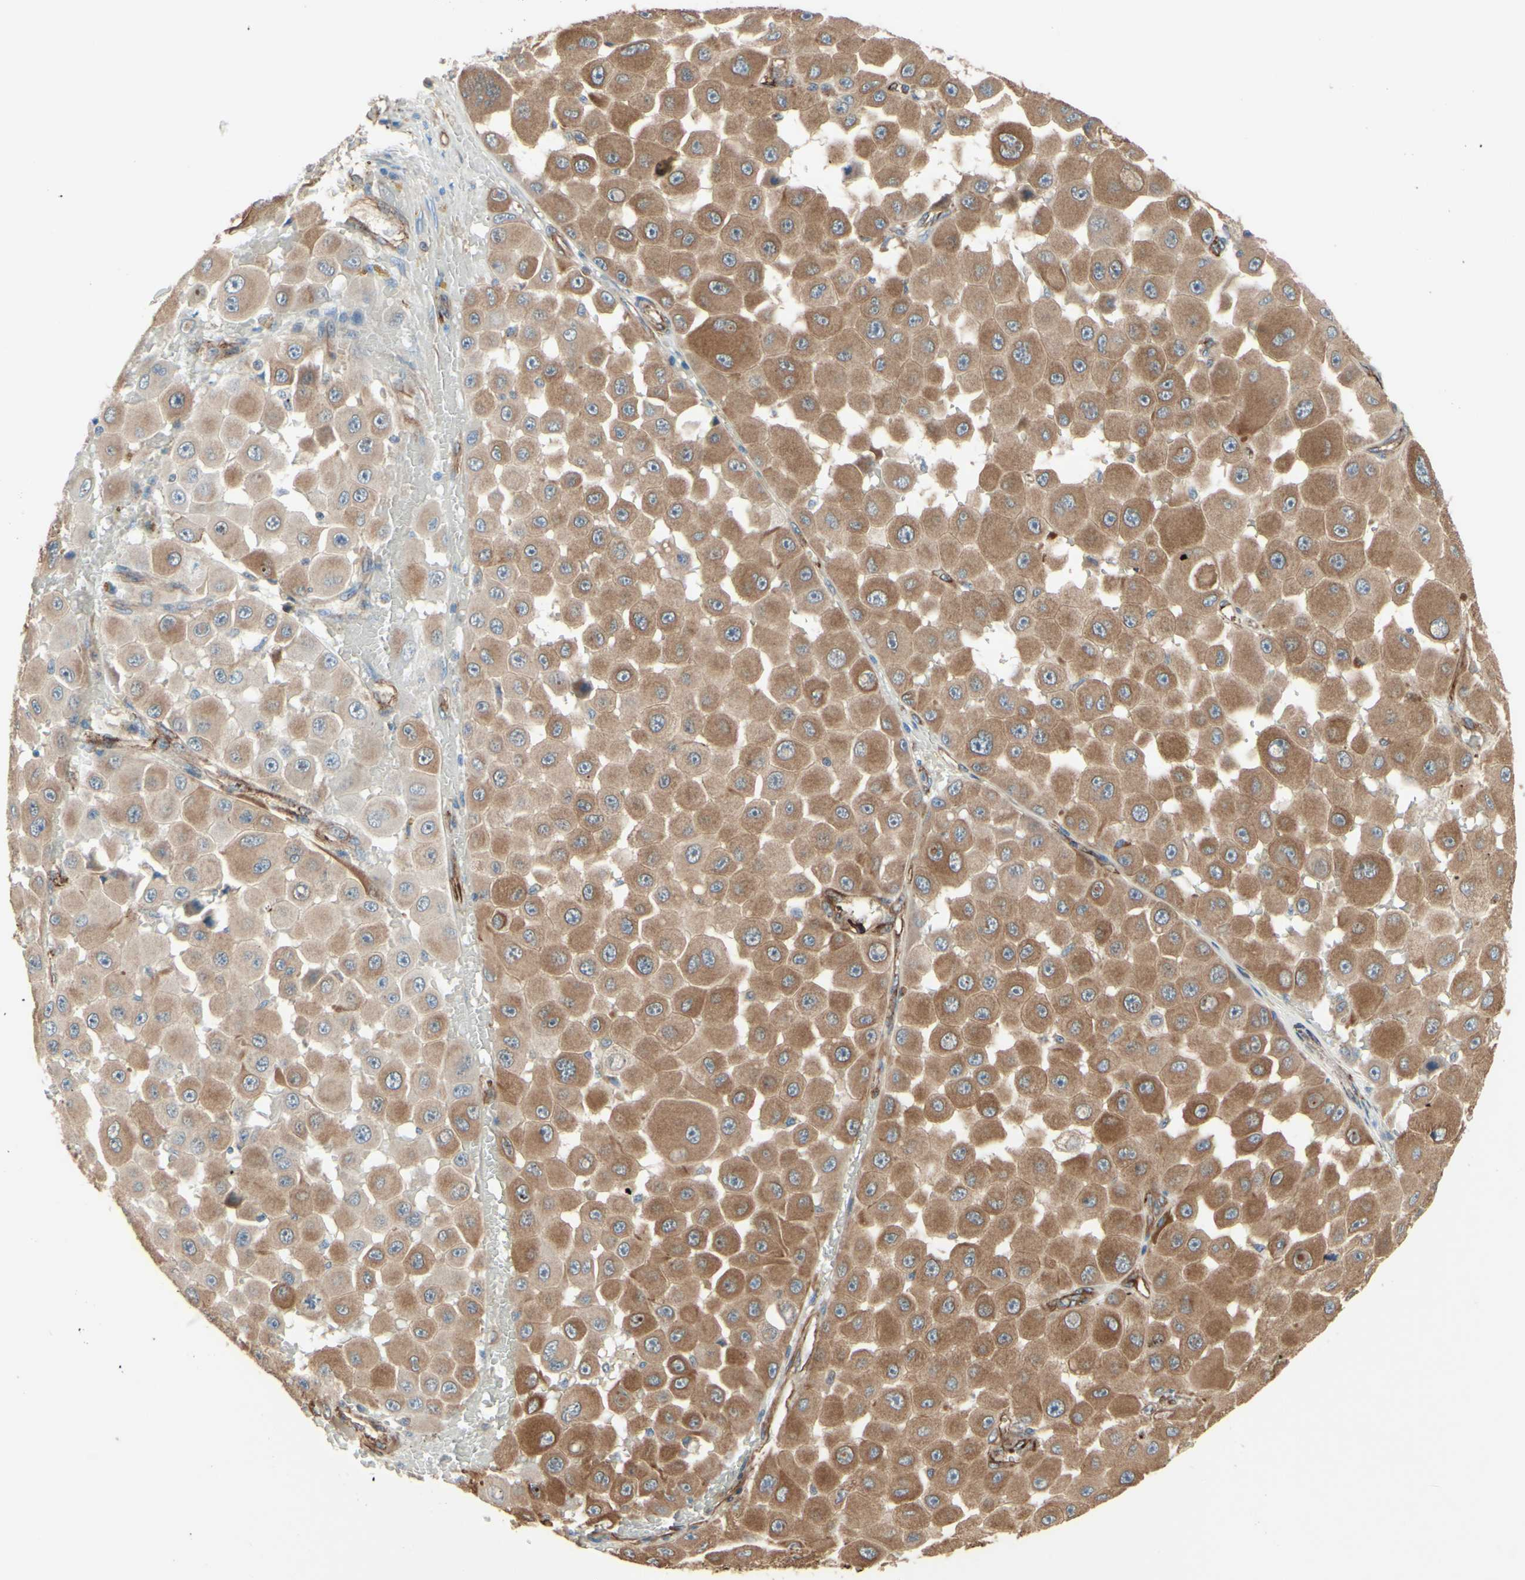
{"staining": {"intensity": "moderate", "quantity": "25%-75%", "location": "cytoplasmic/membranous"}, "tissue": "melanoma", "cell_type": "Tumor cells", "image_type": "cancer", "snomed": [{"axis": "morphology", "description": "Malignant melanoma, NOS"}, {"axis": "topography", "description": "Skin"}], "caption": "Moderate cytoplasmic/membranous positivity is present in about 25%-75% of tumor cells in melanoma. The staining is performed using DAB brown chromogen to label protein expression. The nuclei are counter-stained blue using hematoxylin.", "gene": "TRAF2", "patient": {"sex": "female", "age": 81}}